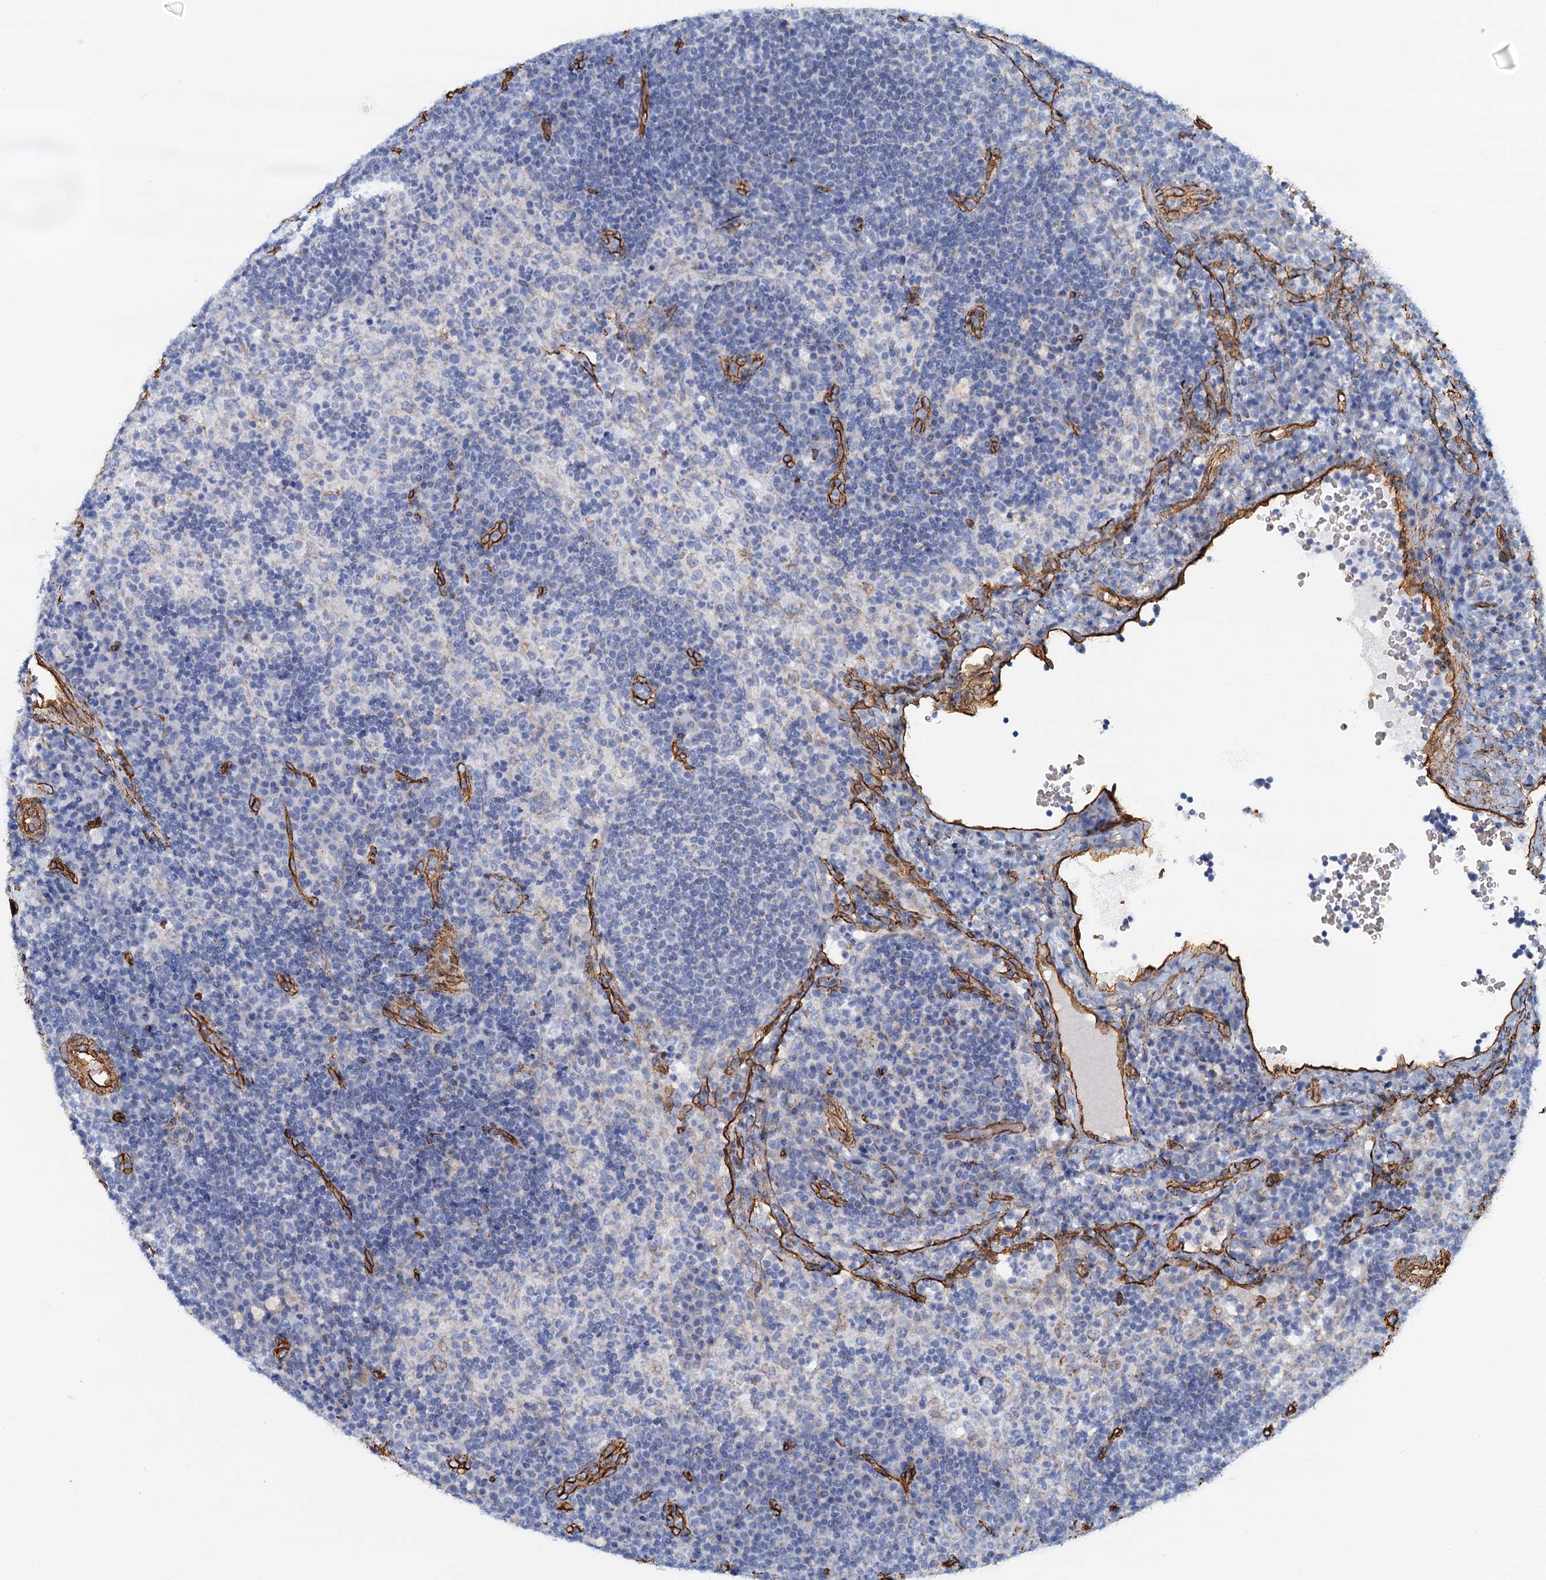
{"staining": {"intensity": "negative", "quantity": "none", "location": "none"}, "tissue": "lymph node", "cell_type": "Germinal center cells", "image_type": "normal", "snomed": [{"axis": "morphology", "description": "Normal tissue, NOS"}, {"axis": "topography", "description": "Lymph node"}], "caption": "Lymph node was stained to show a protein in brown. There is no significant staining in germinal center cells. (DAB IHC with hematoxylin counter stain).", "gene": "DGKG", "patient": {"sex": "female", "age": 70}}